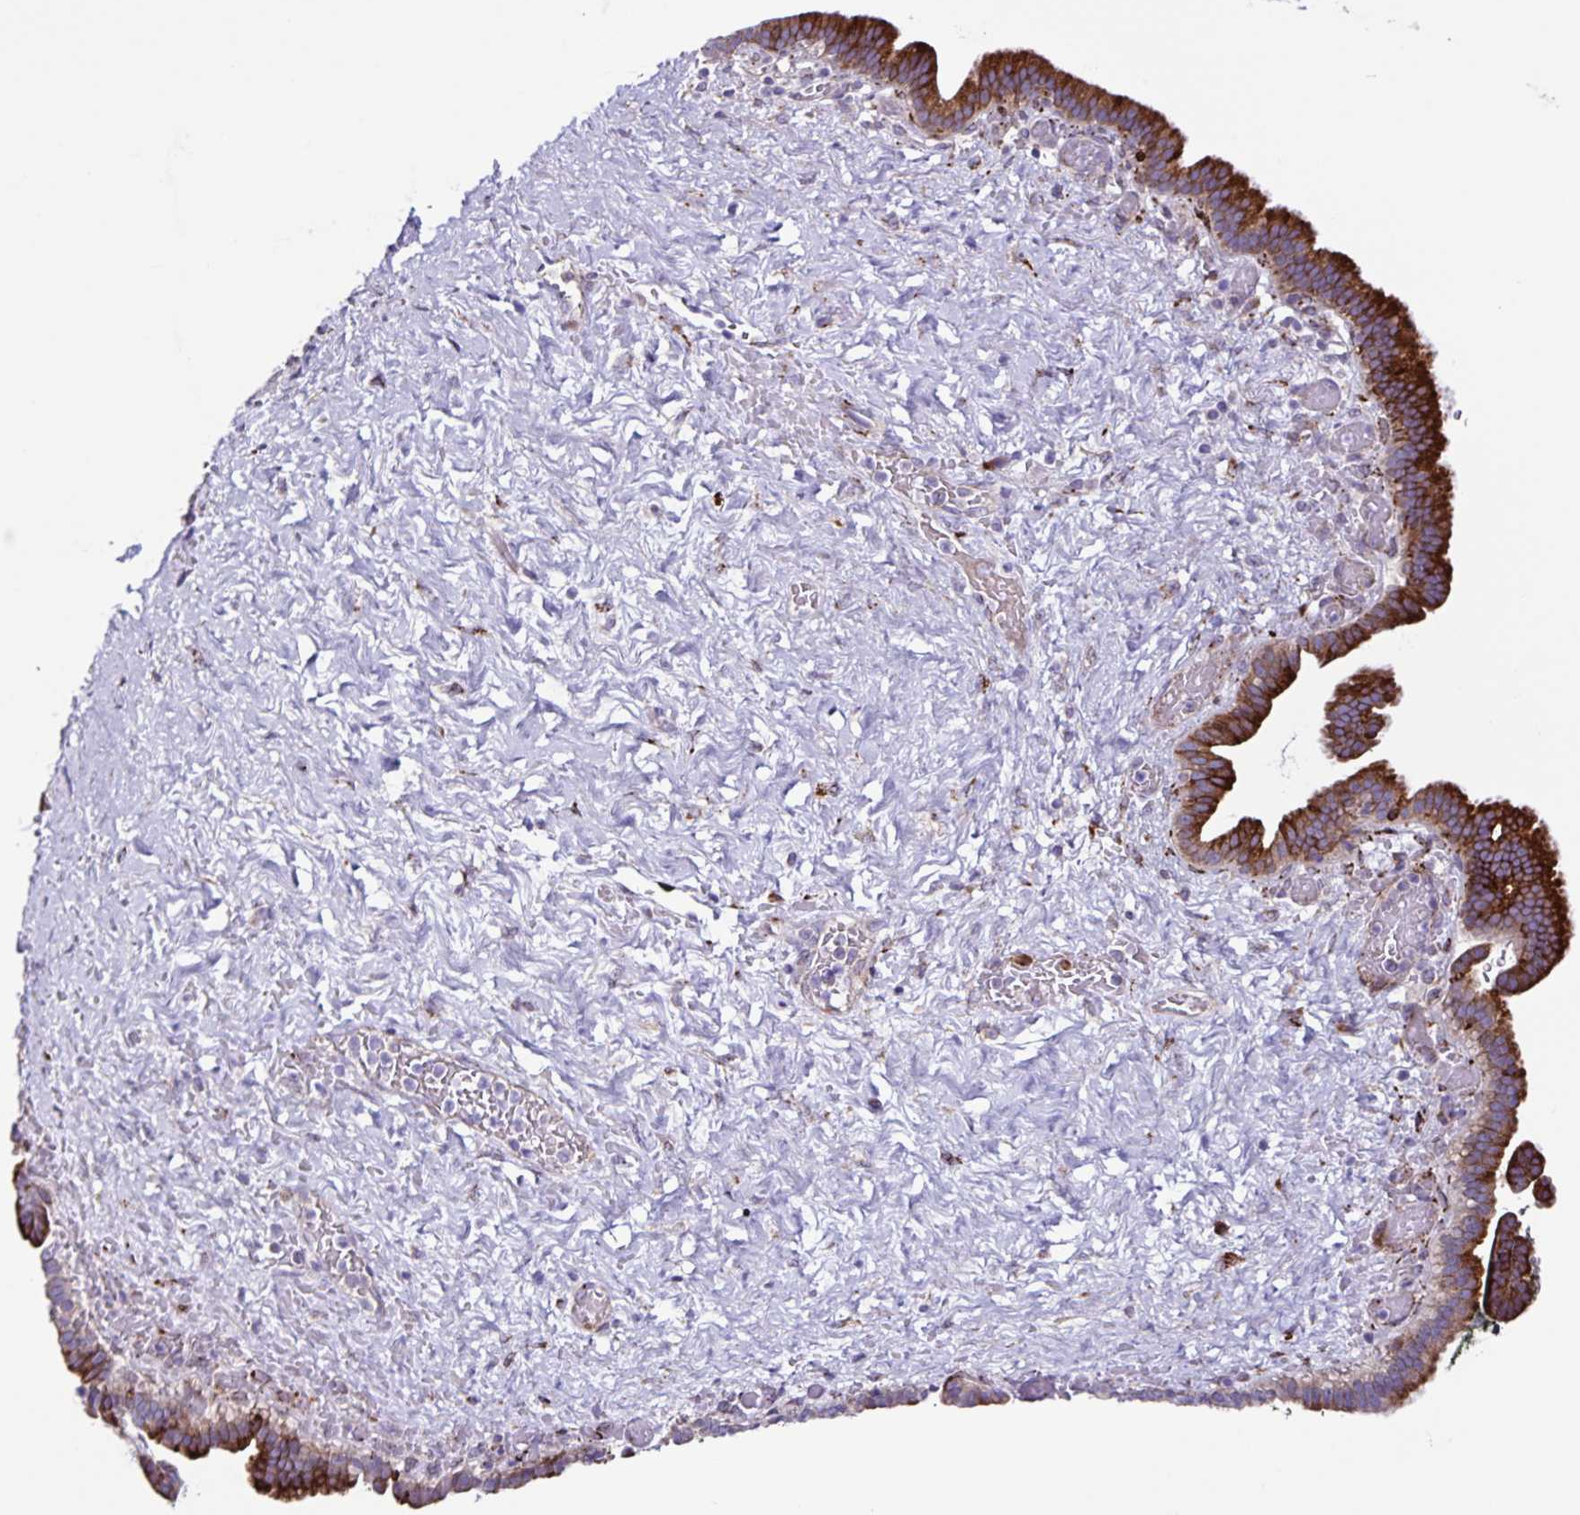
{"staining": {"intensity": "strong", "quantity": "25%-75%", "location": "cytoplasmic/membranous"}, "tissue": "pancreatic cancer", "cell_type": "Tumor cells", "image_type": "cancer", "snomed": [{"axis": "morphology", "description": "Adenocarcinoma, NOS"}, {"axis": "topography", "description": "Pancreas"}], "caption": "Protein expression analysis of human pancreatic cancer (adenocarcinoma) reveals strong cytoplasmic/membranous staining in about 25%-75% of tumor cells.", "gene": "OSBPL5", "patient": {"sex": "male", "age": 44}}